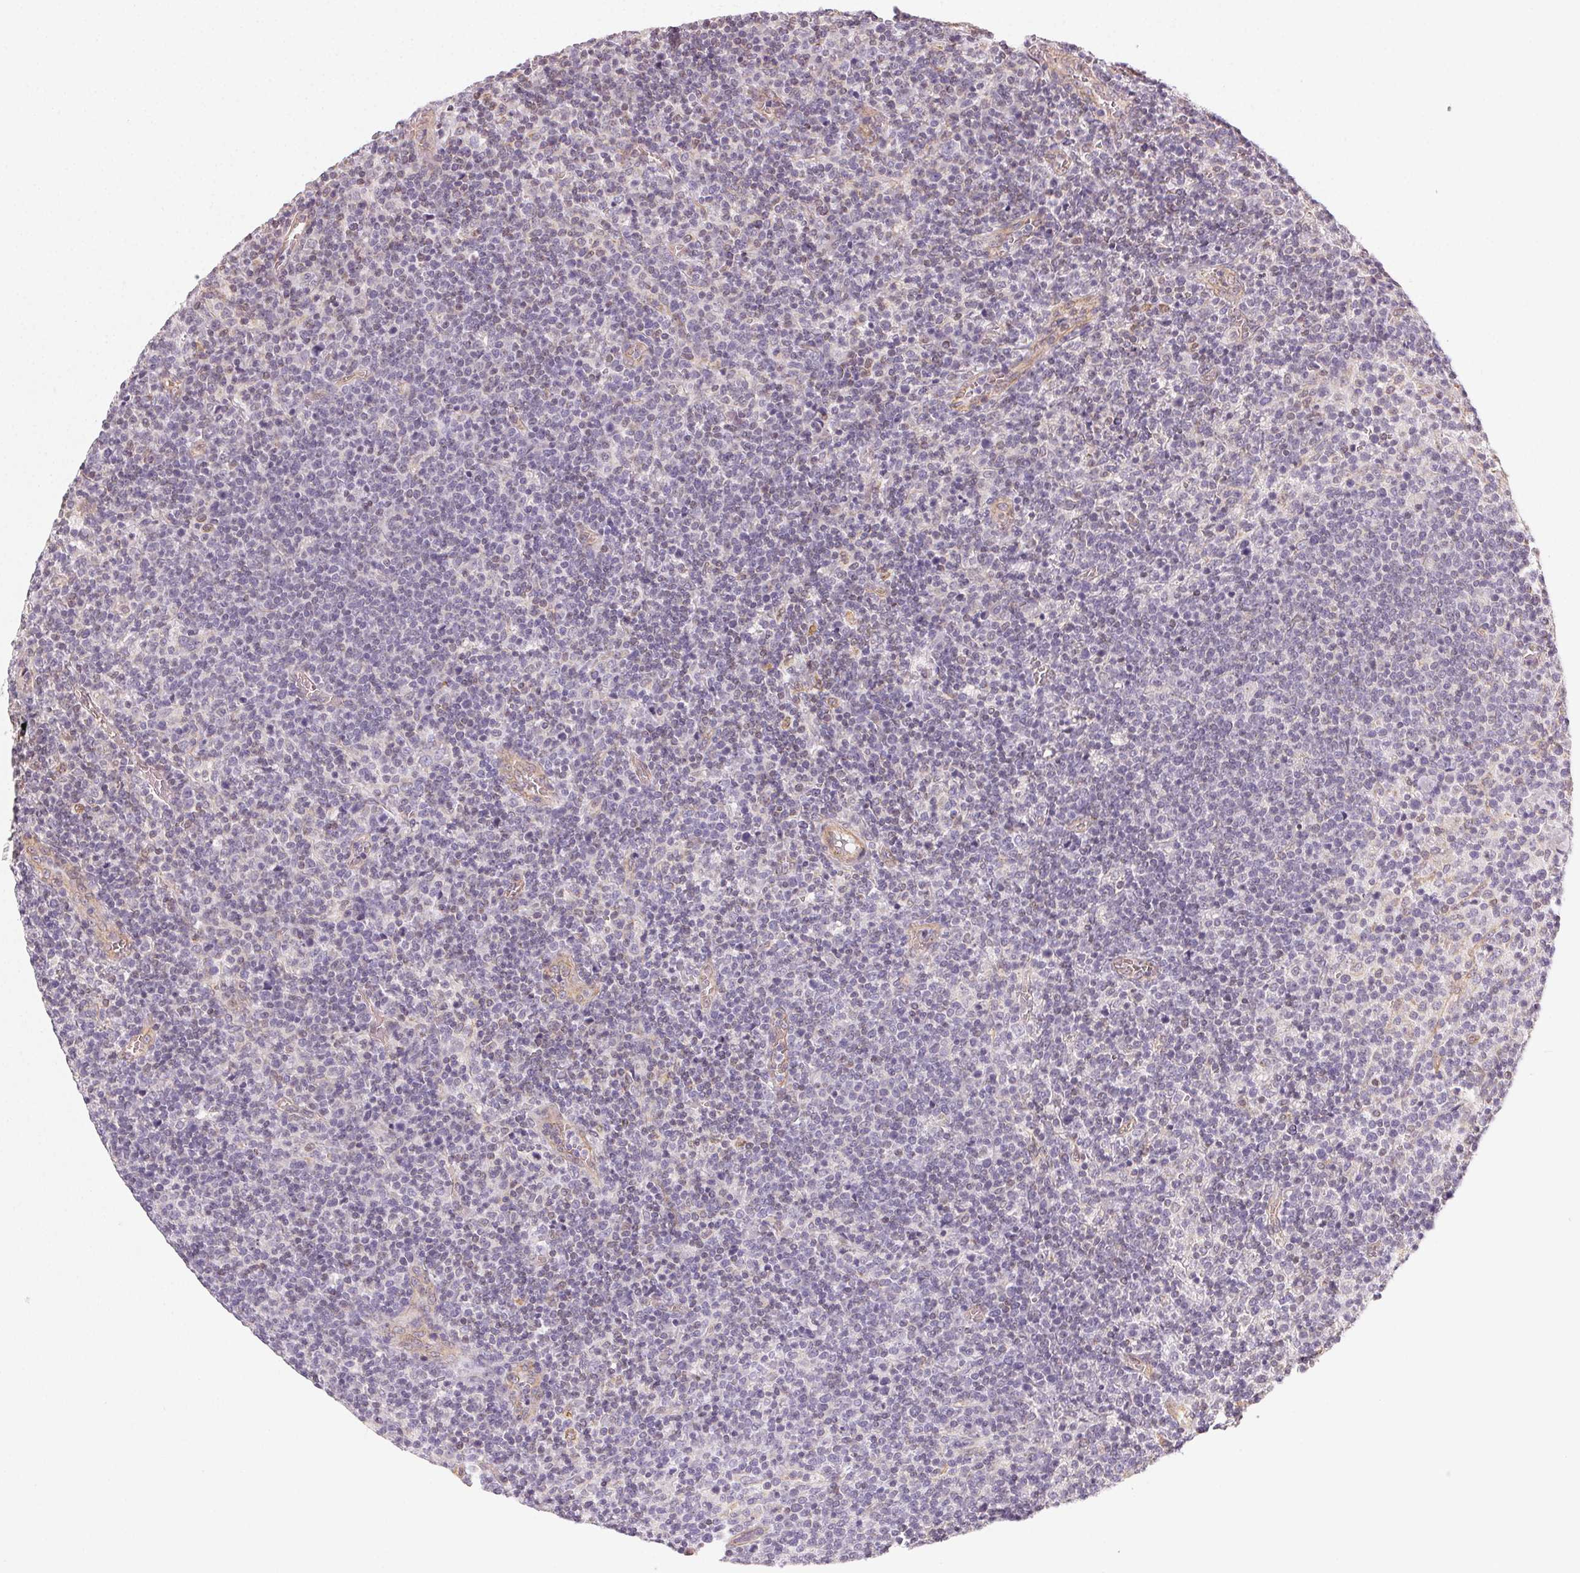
{"staining": {"intensity": "negative", "quantity": "none", "location": "none"}, "tissue": "lymphoma", "cell_type": "Tumor cells", "image_type": "cancer", "snomed": [{"axis": "morphology", "description": "Malignant lymphoma, non-Hodgkin's type, High grade"}, {"axis": "topography", "description": "Lymph node"}], "caption": "This is an IHC photomicrograph of lymphoma. There is no positivity in tumor cells.", "gene": "PLA2G4F", "patient": {"sex": "male", "age": 61}}